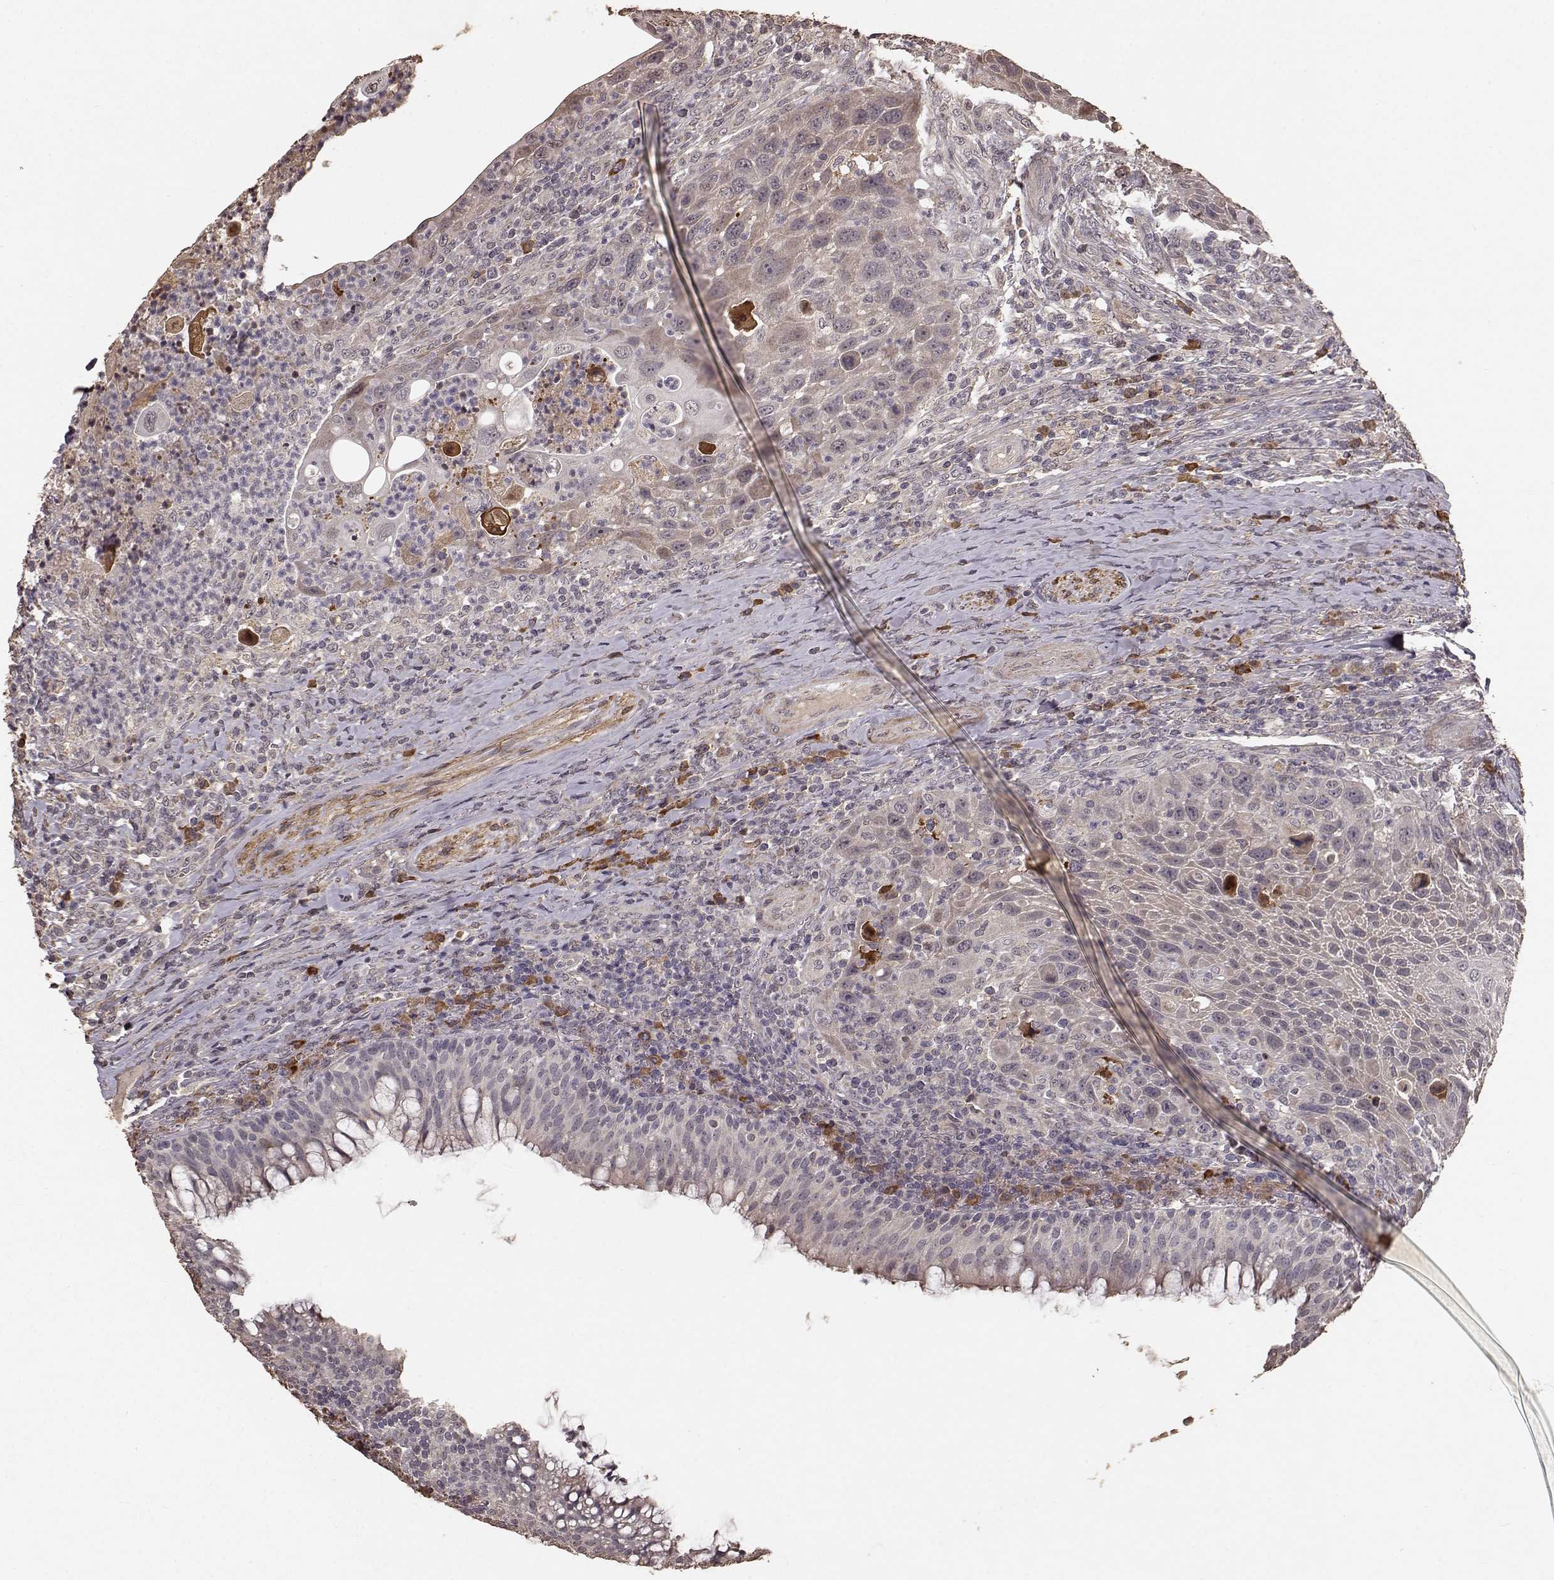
{"staining": {"intensity": "weak", "quantity": ">75%", "location": "cytoplasmic/membranous"}, "tissue": "head and neck cancer", "cell_type": "Tumor cells", "image_type": "cancer", "snomed": [{"axis": "morphology", "description": "Squamous cell carcinoma, NOS"}, {"axis": "topography", "description": "Head-Neck"}], "caption": "This image reveals IHC staining of human head and neck cancer, with low weak cytoplasmic/membranous staining in approximately >75% of tumor cells.", "gene": "USP15", "patient": {"sex": "male", "age": 69}}